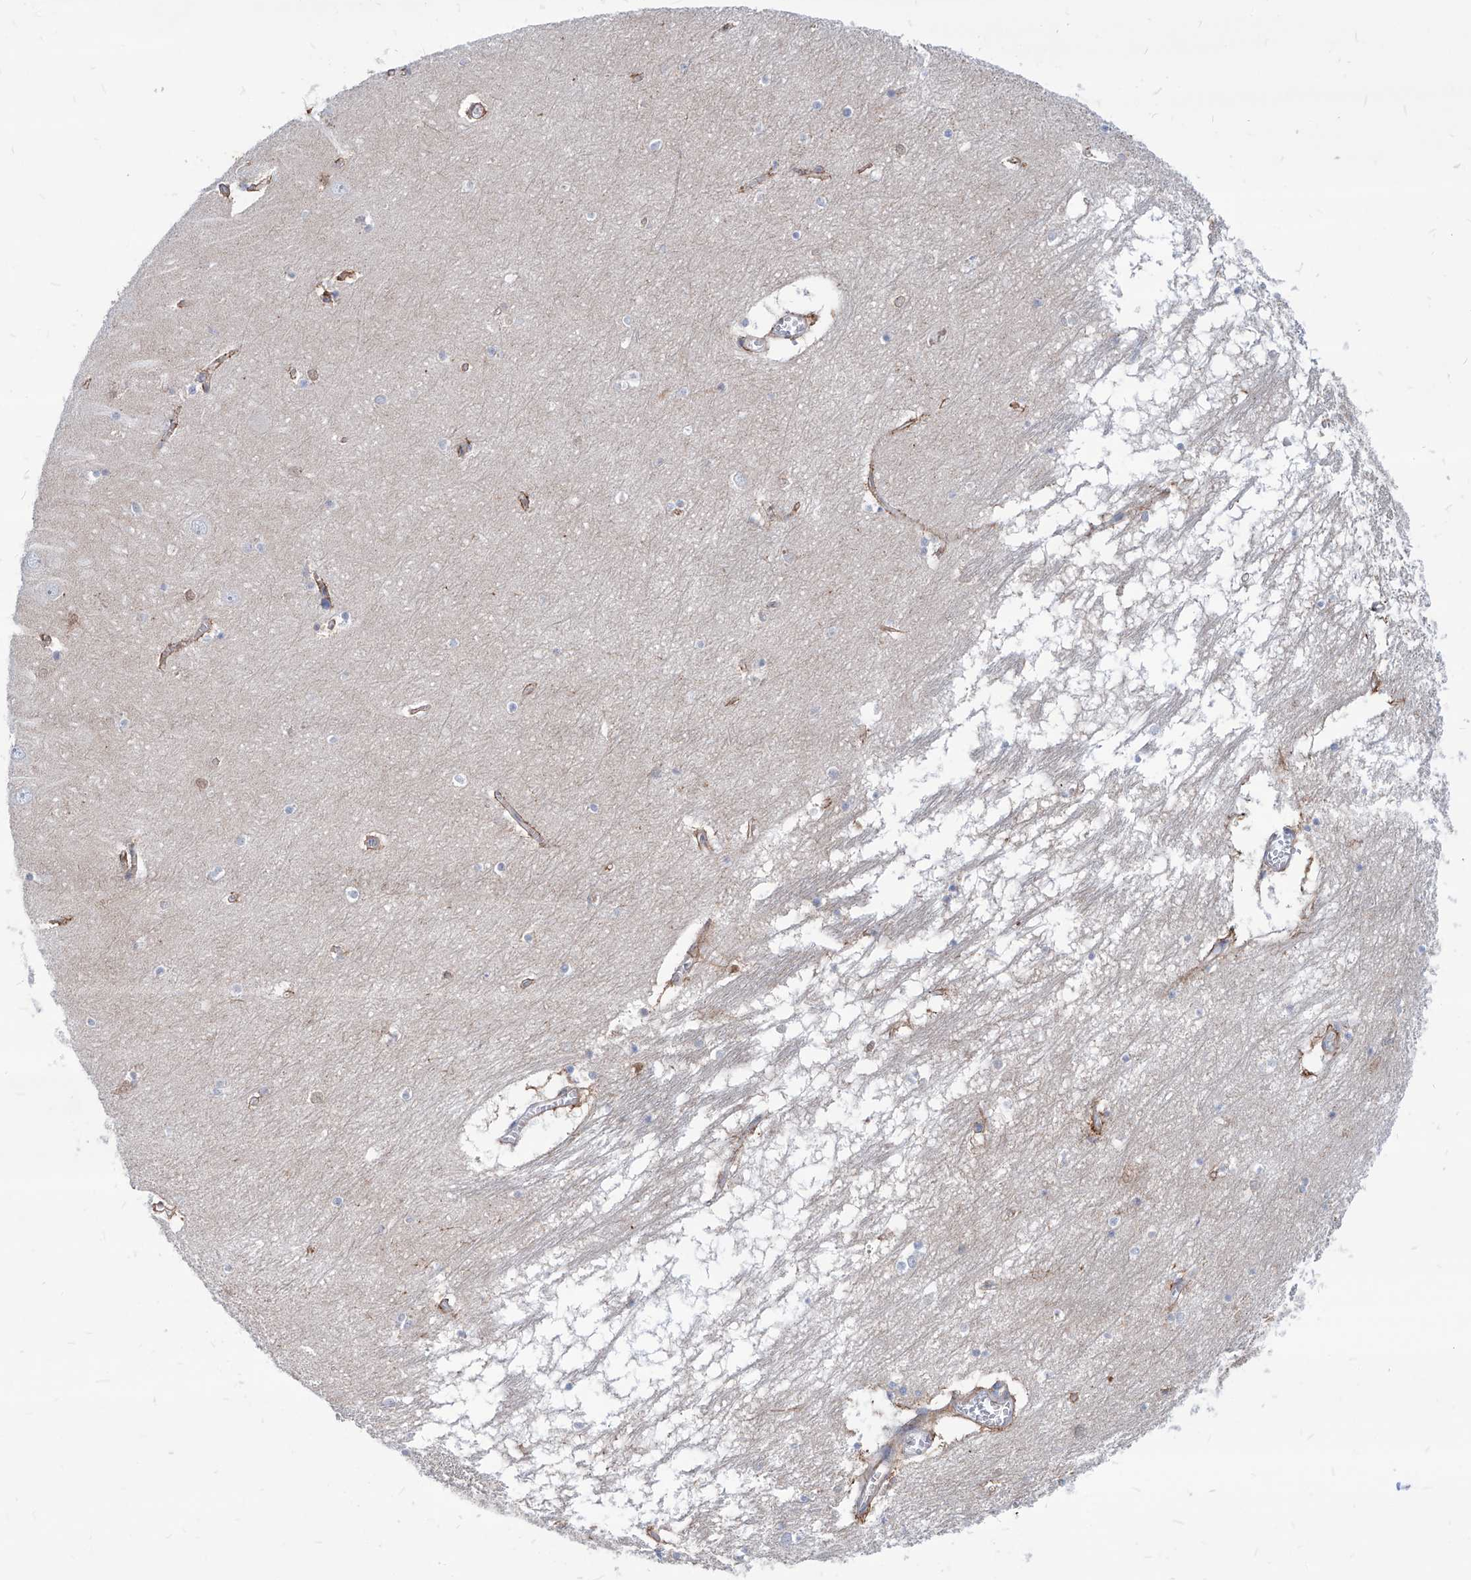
{"staining": {"intensity": "negative", "quantity": "none", "location": "none"}, "tissue": "hippocampus", "cell_type": "Glial cells", "image_type": "normal", "snomed": [{"axis": "morphology", "description": "Normal tissue, NOS"}, {"axis": "topography", "description": "Hippocampus"}], "caption": "The immunohistochemistry (IHC) photomicrograph has no significant expression in glial cells of hippocampus.", "gene": "AKAP10", "patient": {"sex": "male", "age": 70}}